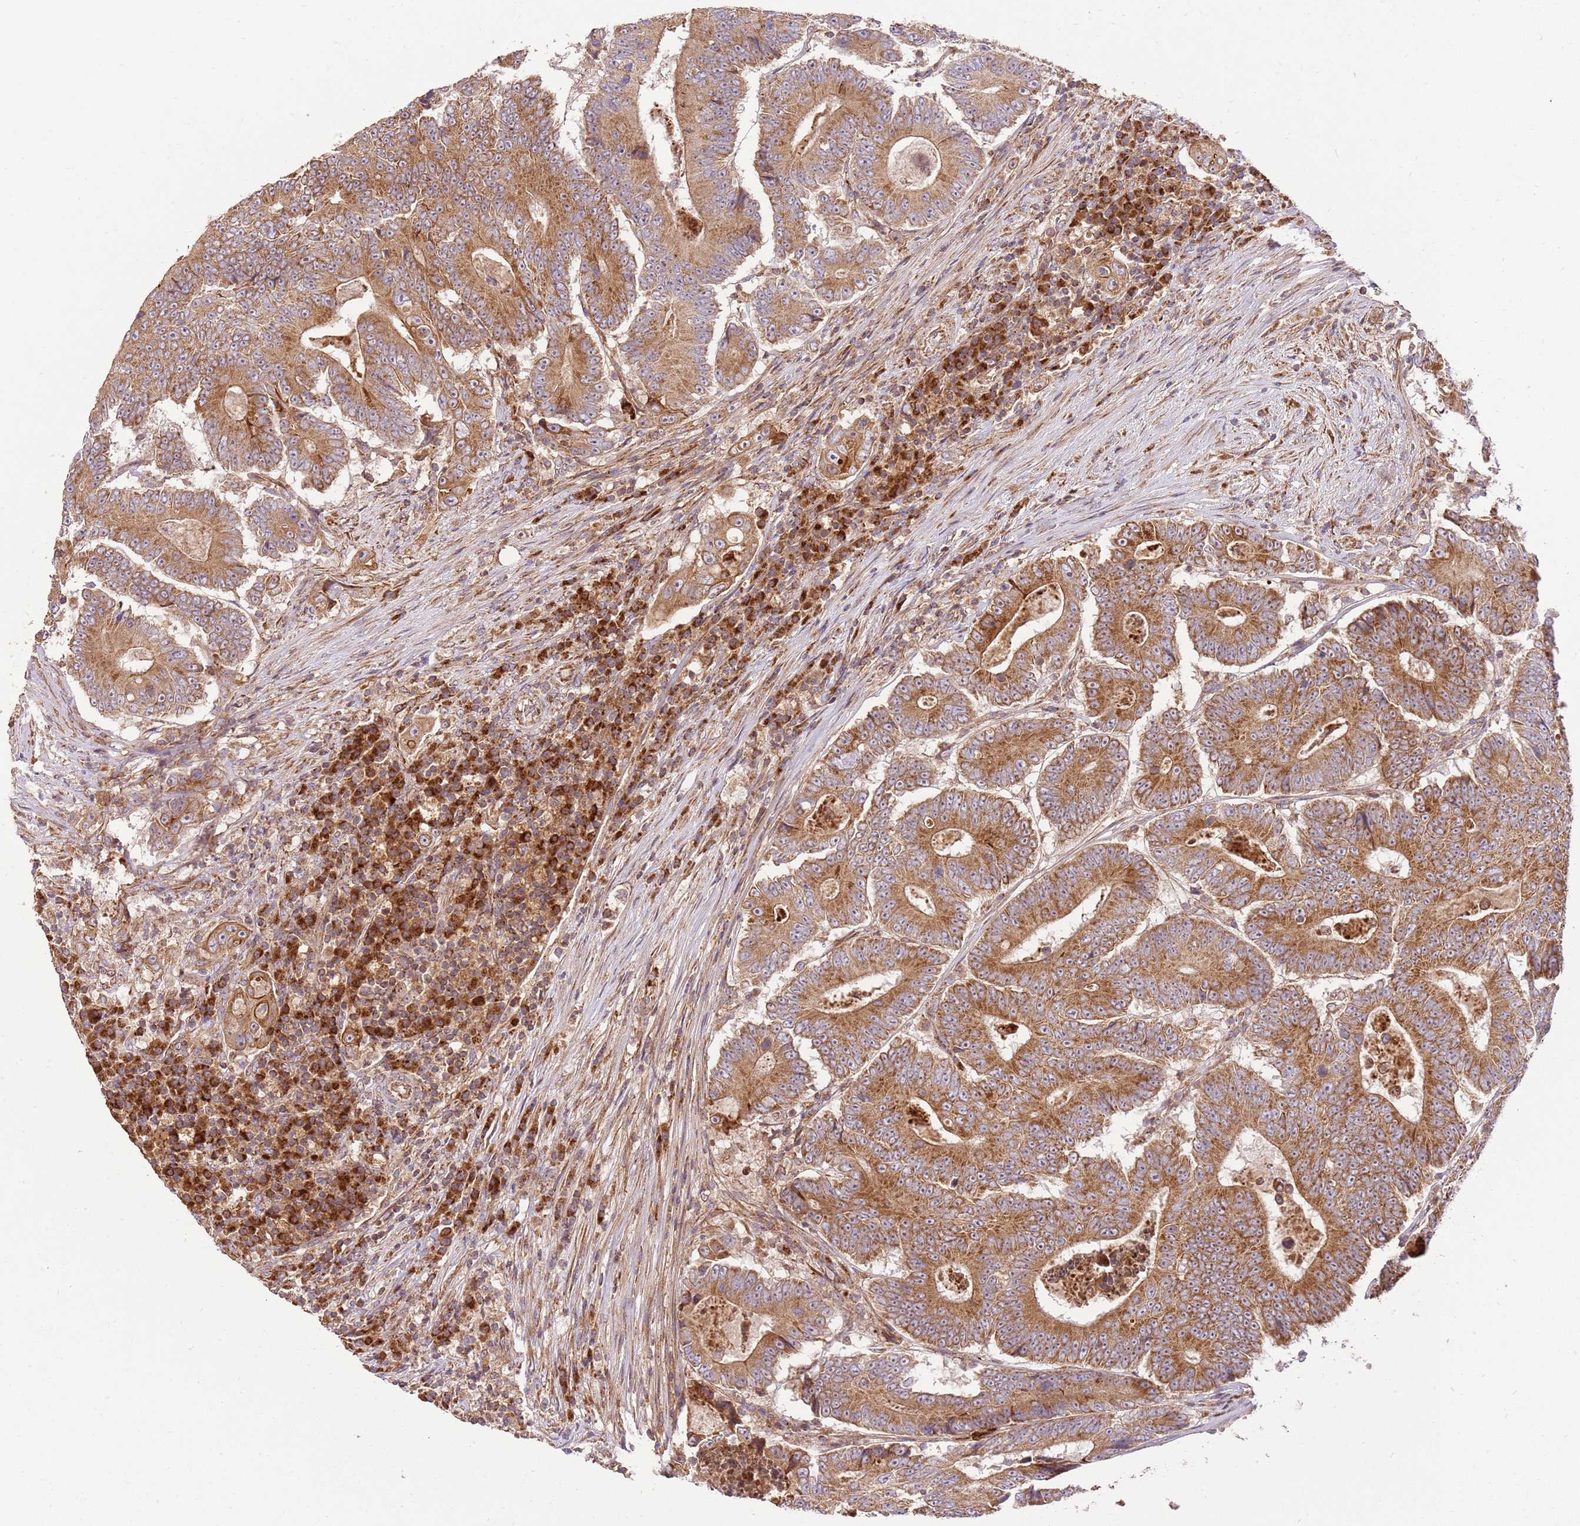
{"staining": {"intensity": "strong", "quantity": ">75%", "location": "cytoplasmic/membranous"}, "tissue": "colorectal cancer", "cell_type": "Tumor cells", "image_type": "cancer", "snomed": [{"axis": "morphology", "description": "Adenocarcinoma, NOS"}, {"axis": "topography", "description": "Colon"}], "caption": "Colorectal cancer was stained to show a protein in brown. There is high levels of strong cytoplasmic/membranous staining in about >75% of tumor cells. Using DAB (3,3'-diaminobenzidine) (brown) and hematoxylin (blue) stains, captured at high magnification using brightfield microscopy.", "gene": "SPATA2L", "patient": {"sex": "male", "age": 83}}